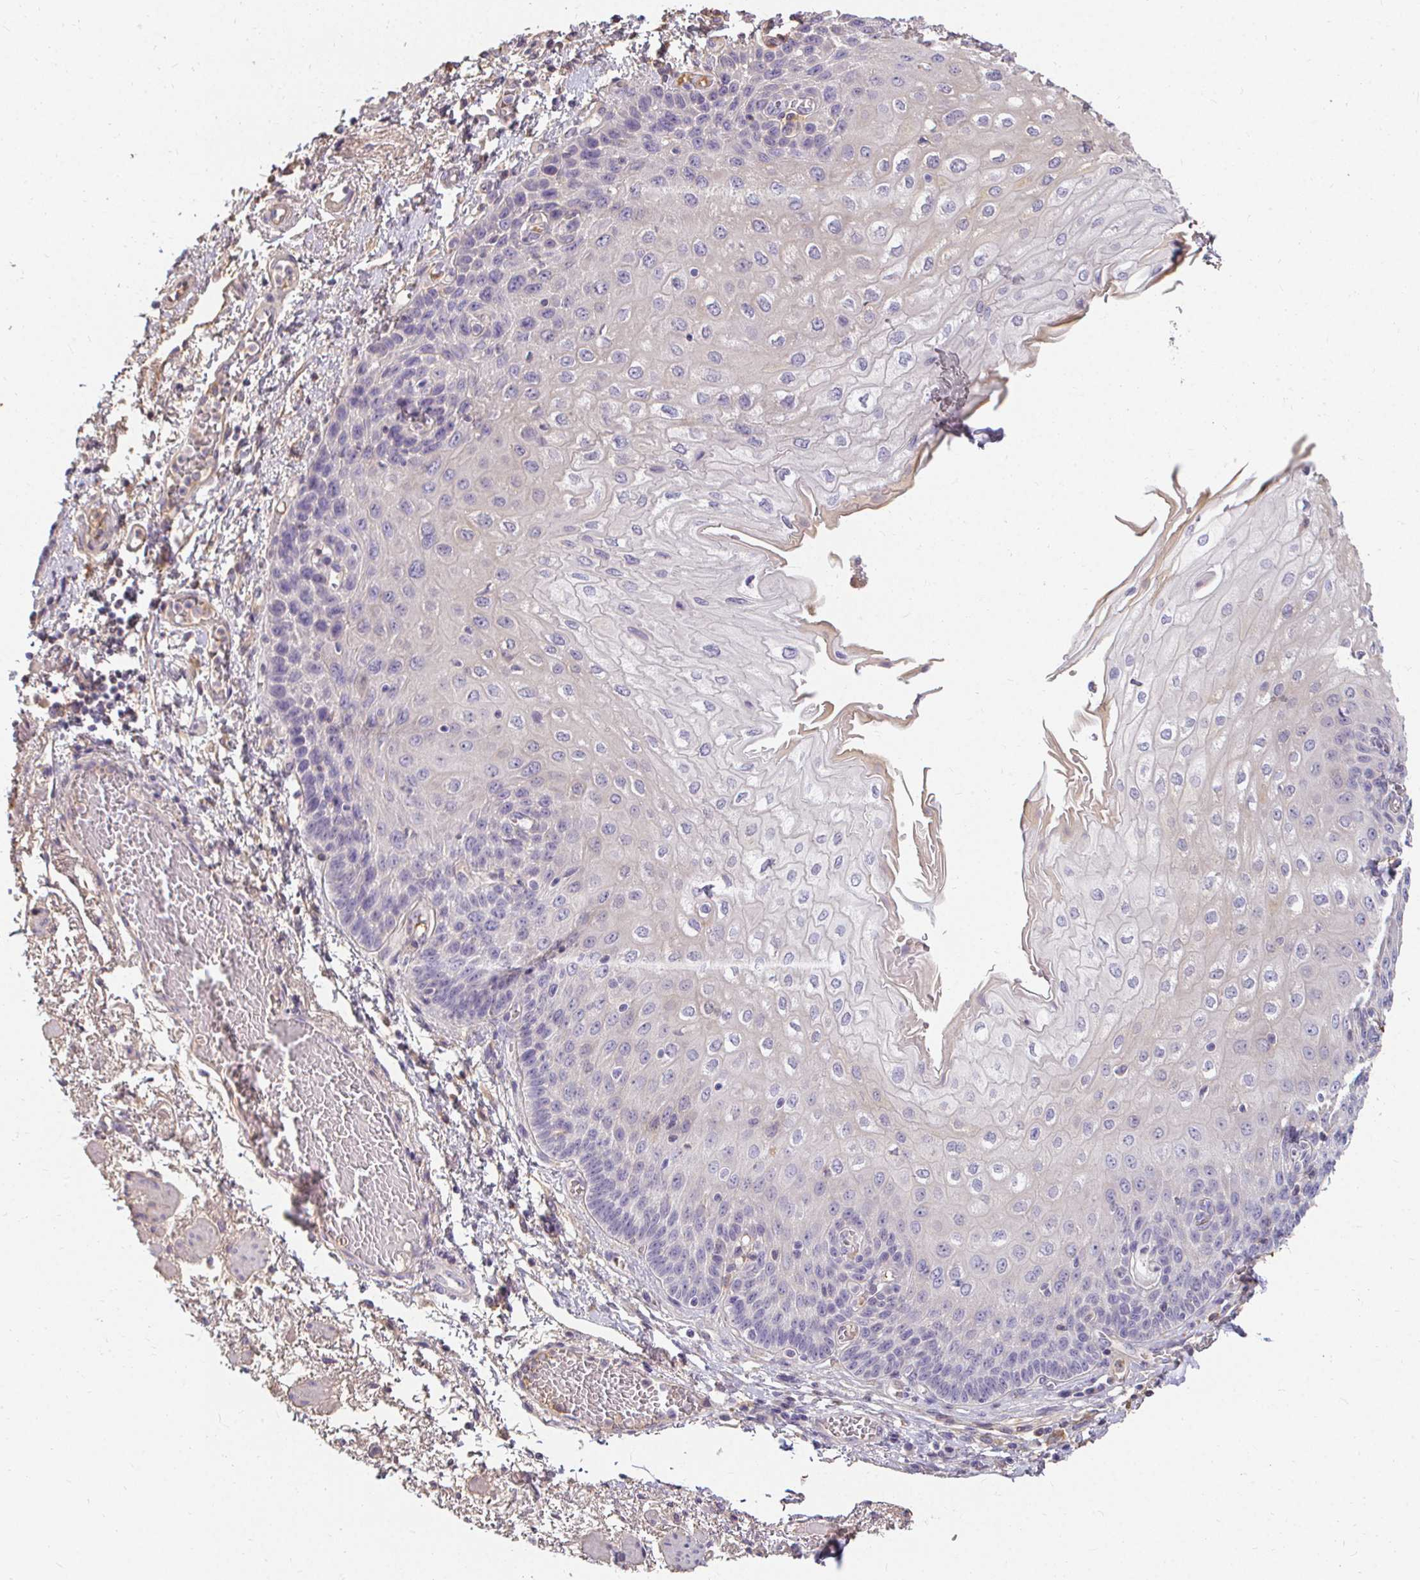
{"staining": {"intensity": "negative", "quantity": "none", "location": "none"}, "tissue": "esophagus", "cell_type": "Squamous epithelial cells", "image_type": "normal", "snomed": [{"axis": "morphology", "description": "Normal tissue, NOS"}, {"axis": "morphology", "description": "Adenocarcinoma, NOS"}, {"axis": "topography", "description": "Esophagus"}], "caption": "This micrograph is of normal esophagus stained with immunohistochemistry (IHC) to label a protein in brown with the nuclei are counter-stained blue. There is no staining in squamous epithelial cells. Brightfield microscopy of IHC stained with DAB (brown) and hematoxylin (blue), captured at high magnification.", "gene": "LOXL4", "patient": {"sex": "male", "age": 81}}